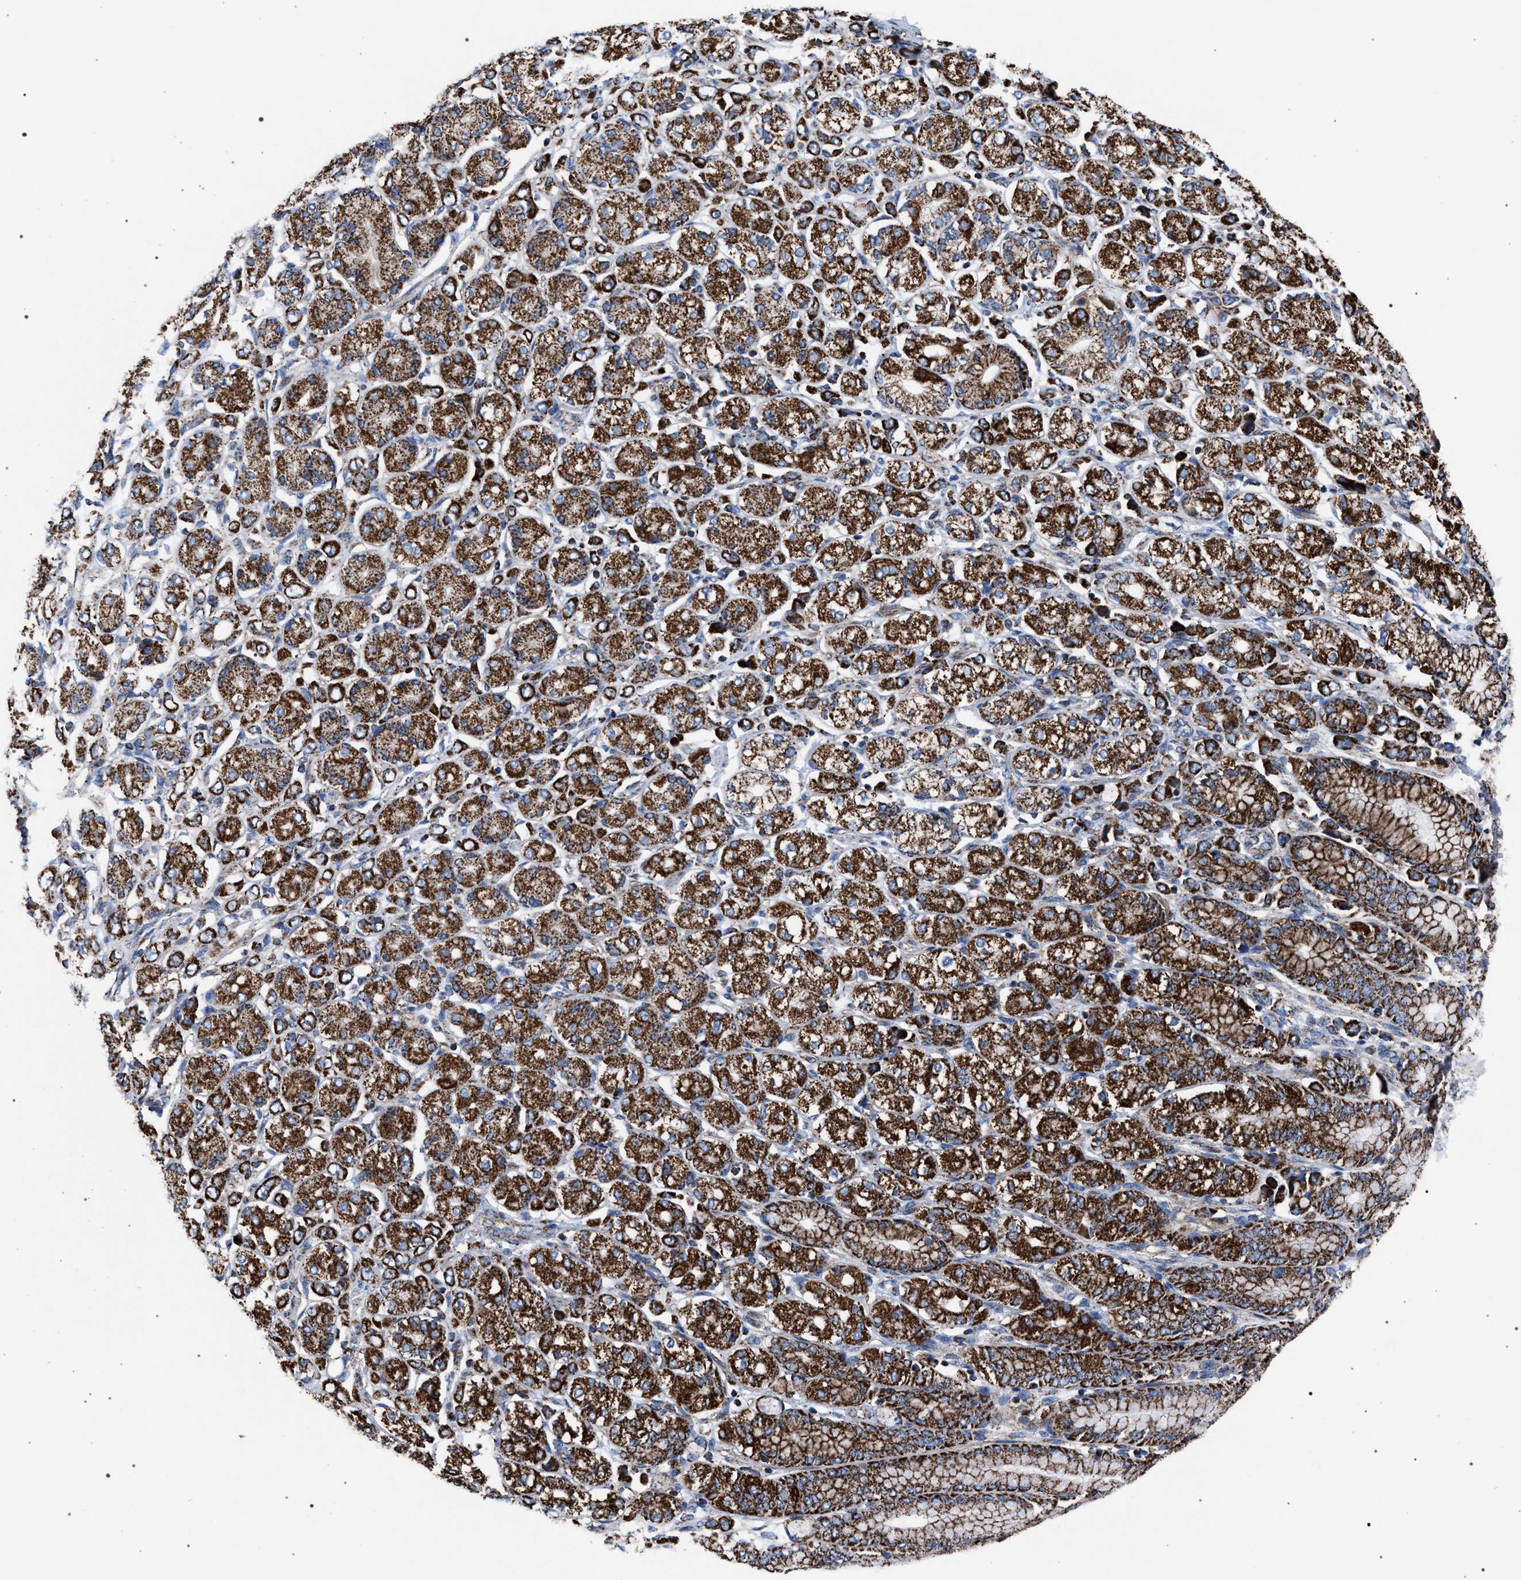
{"staining": {"intensity": "strong", "quantity": ">75%", "location": "cytoplasmic/membranous"}, "tissue": "stomach cancer", "cell_type": "Tumor cells", "image_type": "cancer", "snomed": [{"axis": "morphology", "description": "Adenocarcinoma, NOS"}, {"axis": "topography", "description": "Stomach"}], "caption": "A brown stain highlights strong cytoplasmic/membranous expression of a protein in human stomach cancer tumor cells.", "gene": "VPS13A", "patient": {"sex": "female", "age": 65}}